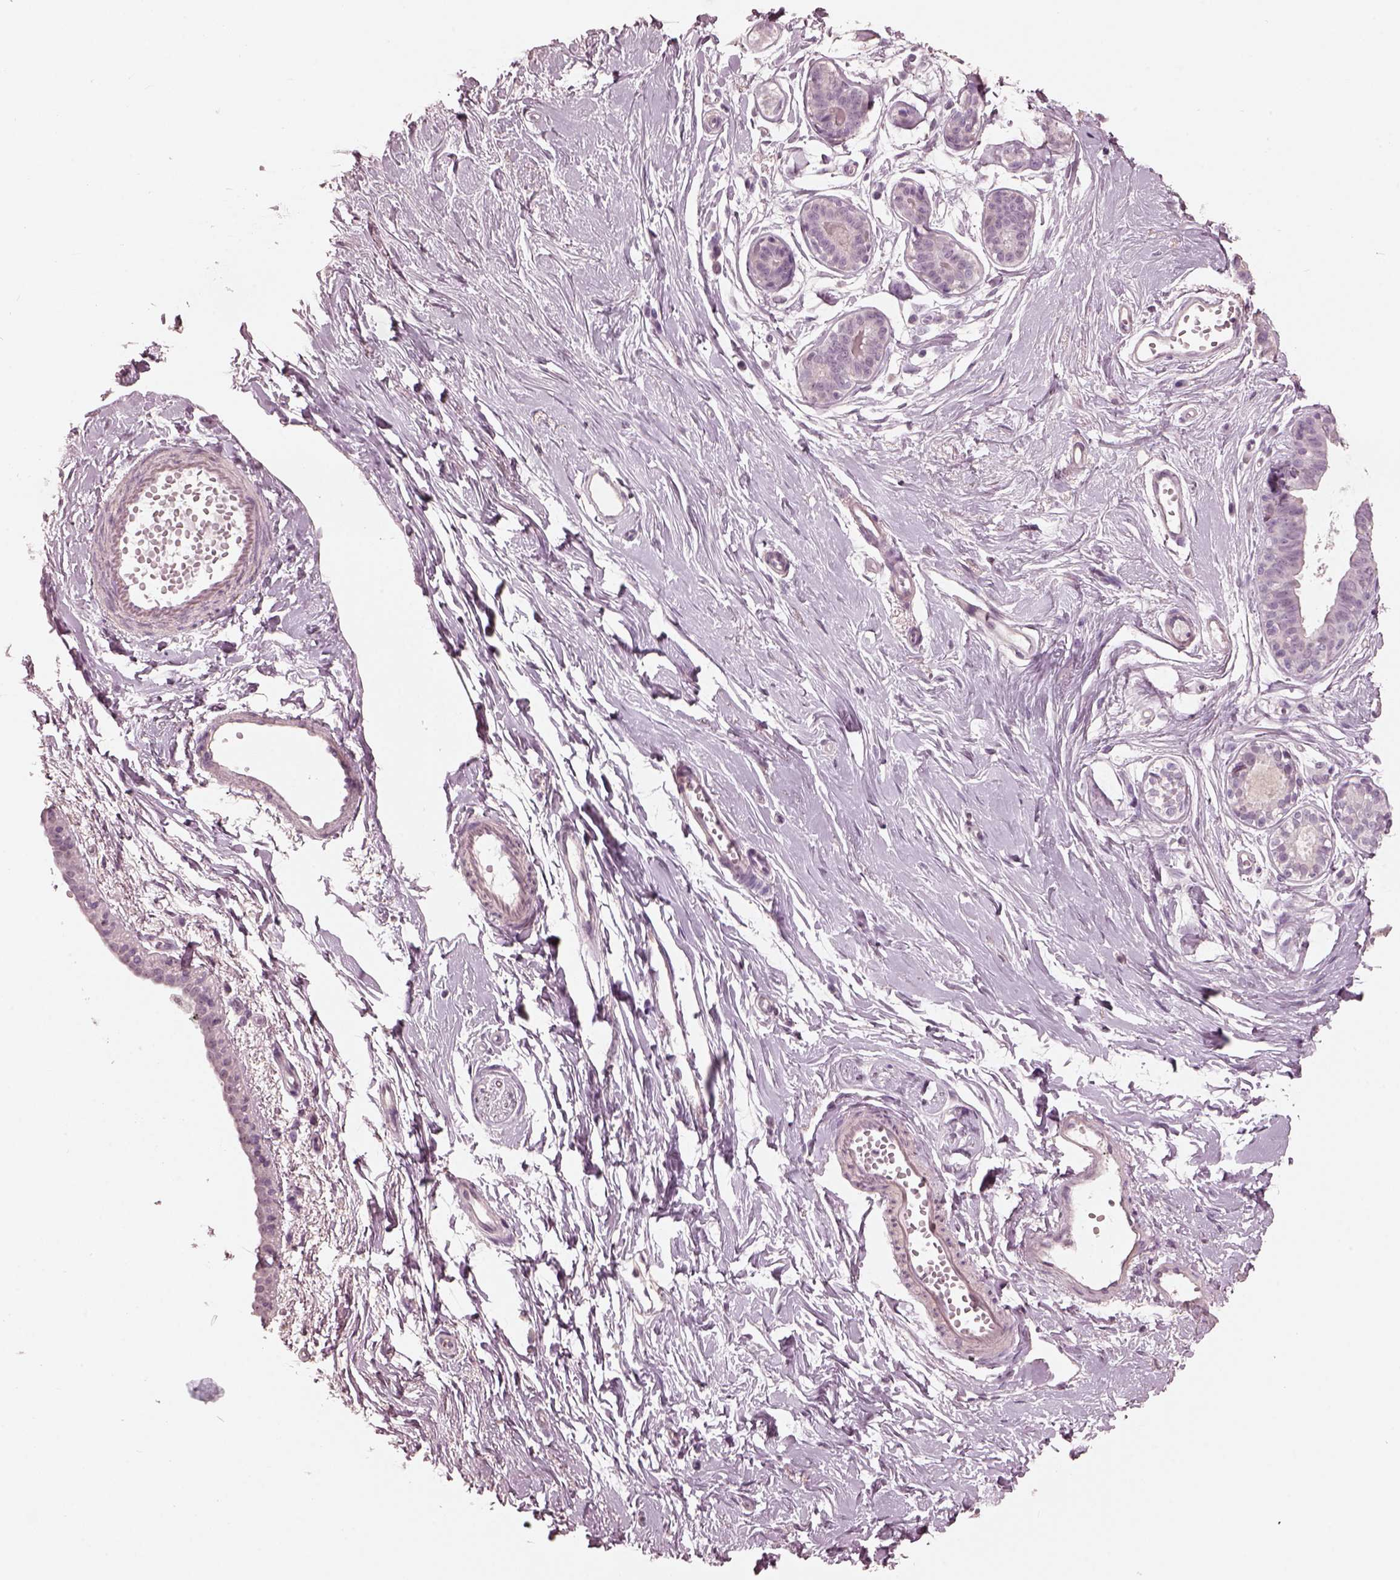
{"staining": {"intensity": "negative", "quantity": "none", "location": "none"}, "tissue": "breast", "cell_type": "Adipocytes", "image_type": "normal", "snomed": [{"axis": "morphology", "description": "Normal tissue, NOS"}, {"axis": "topography", "description": "Breast"}], "caption": "High magnification brightfield microscopy of normal breast stained with DAB (3,3'-diaminobenzidine) (brown) and counterstained with hematoxylin (blue): adipocytes show no significant expression. (DAB IHC, high magnification).", "gene": "OPTC", "patient": {"sex": "female", "age": 49}}